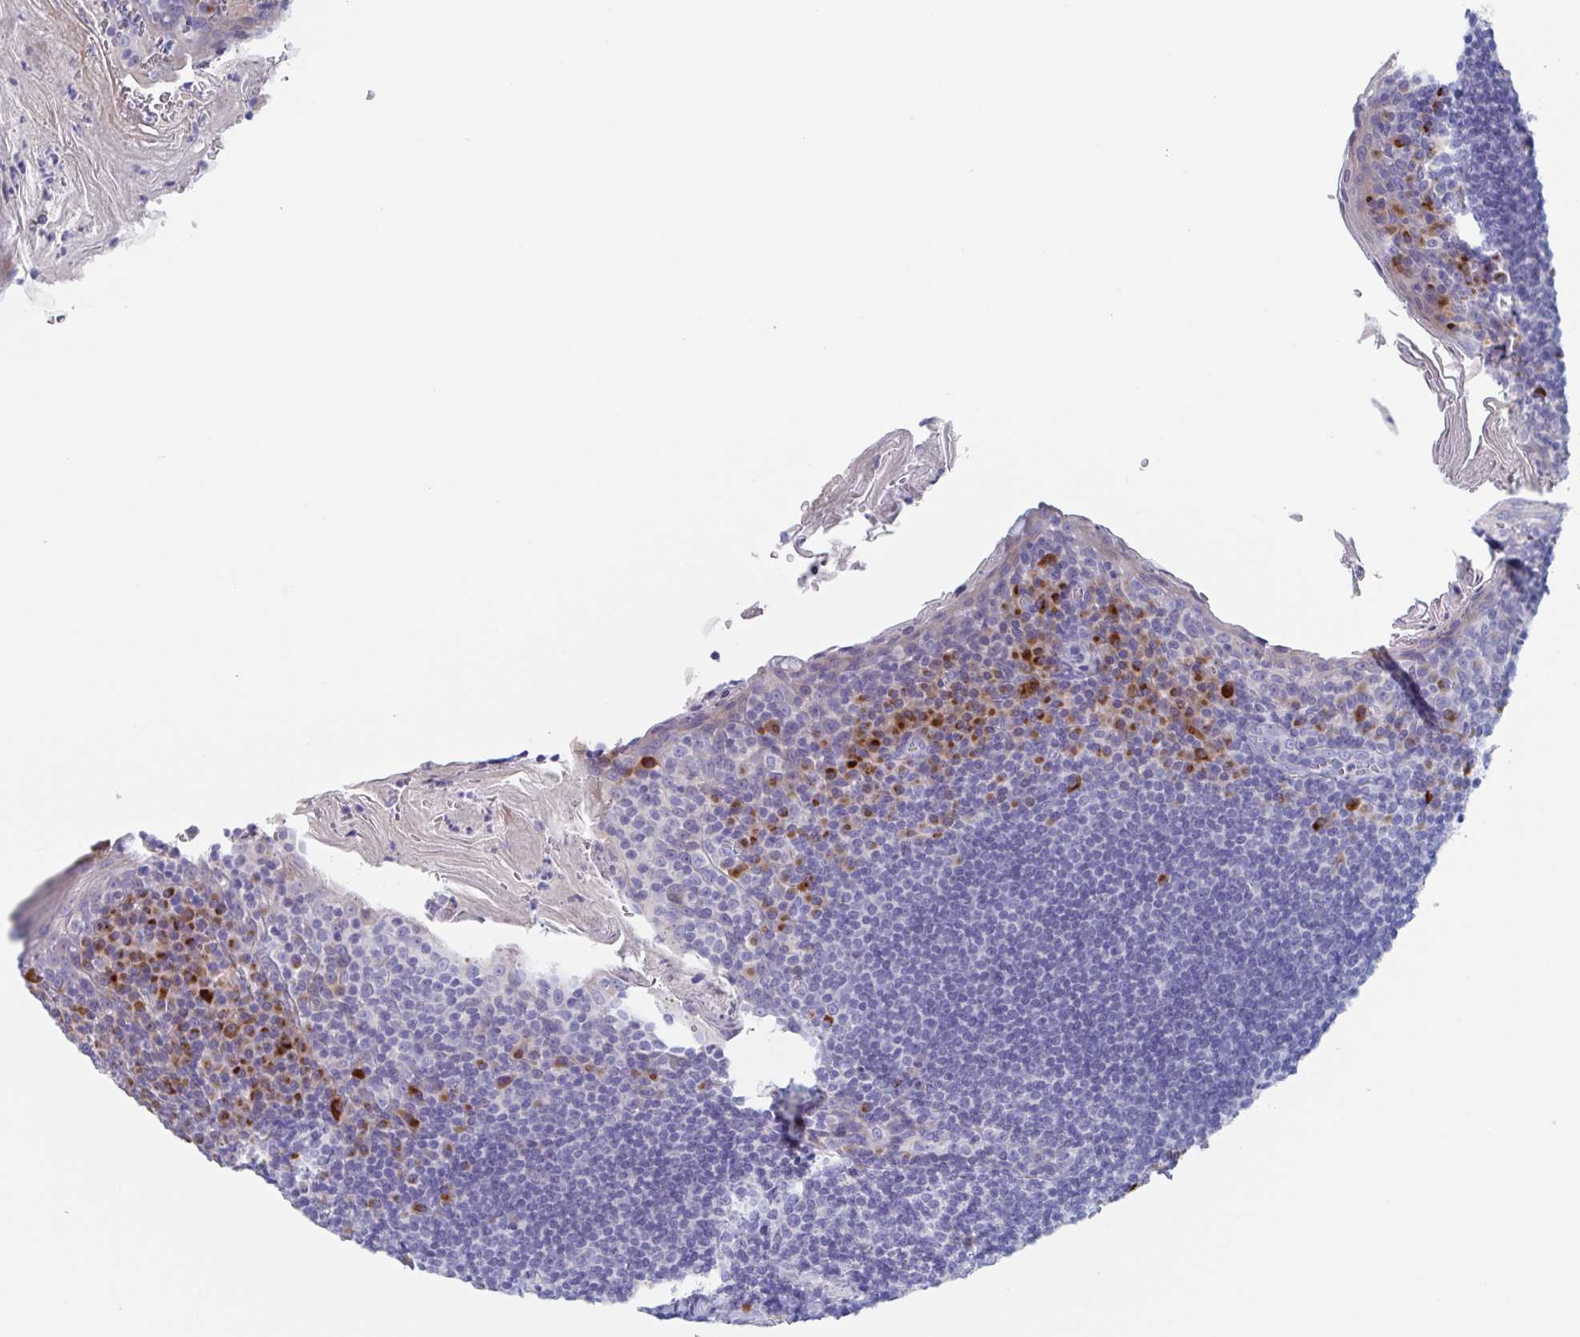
{"staining": {"intensity": "negative", "quantity": "none", "location": "none"}, "tissue": "tonsil", "cell_type": "Germinal center cells", "image_type": "normal", "snomed": [{"axis": "morphology", "description": "Normal tissue, NOS"}, {"axis": "topography", "description": "Tonsil"}], "caption": "DAB (3,3'-diaminobenzidine) immunohistochemical staining of benign tonsil reveals no significant expression in germinal center cells. (DAB immunohistochemistry visualized using brightfield microscopy, high magnification).", "gene": "NT5C3B", "patient": {"sex": "male", "age": 27}}